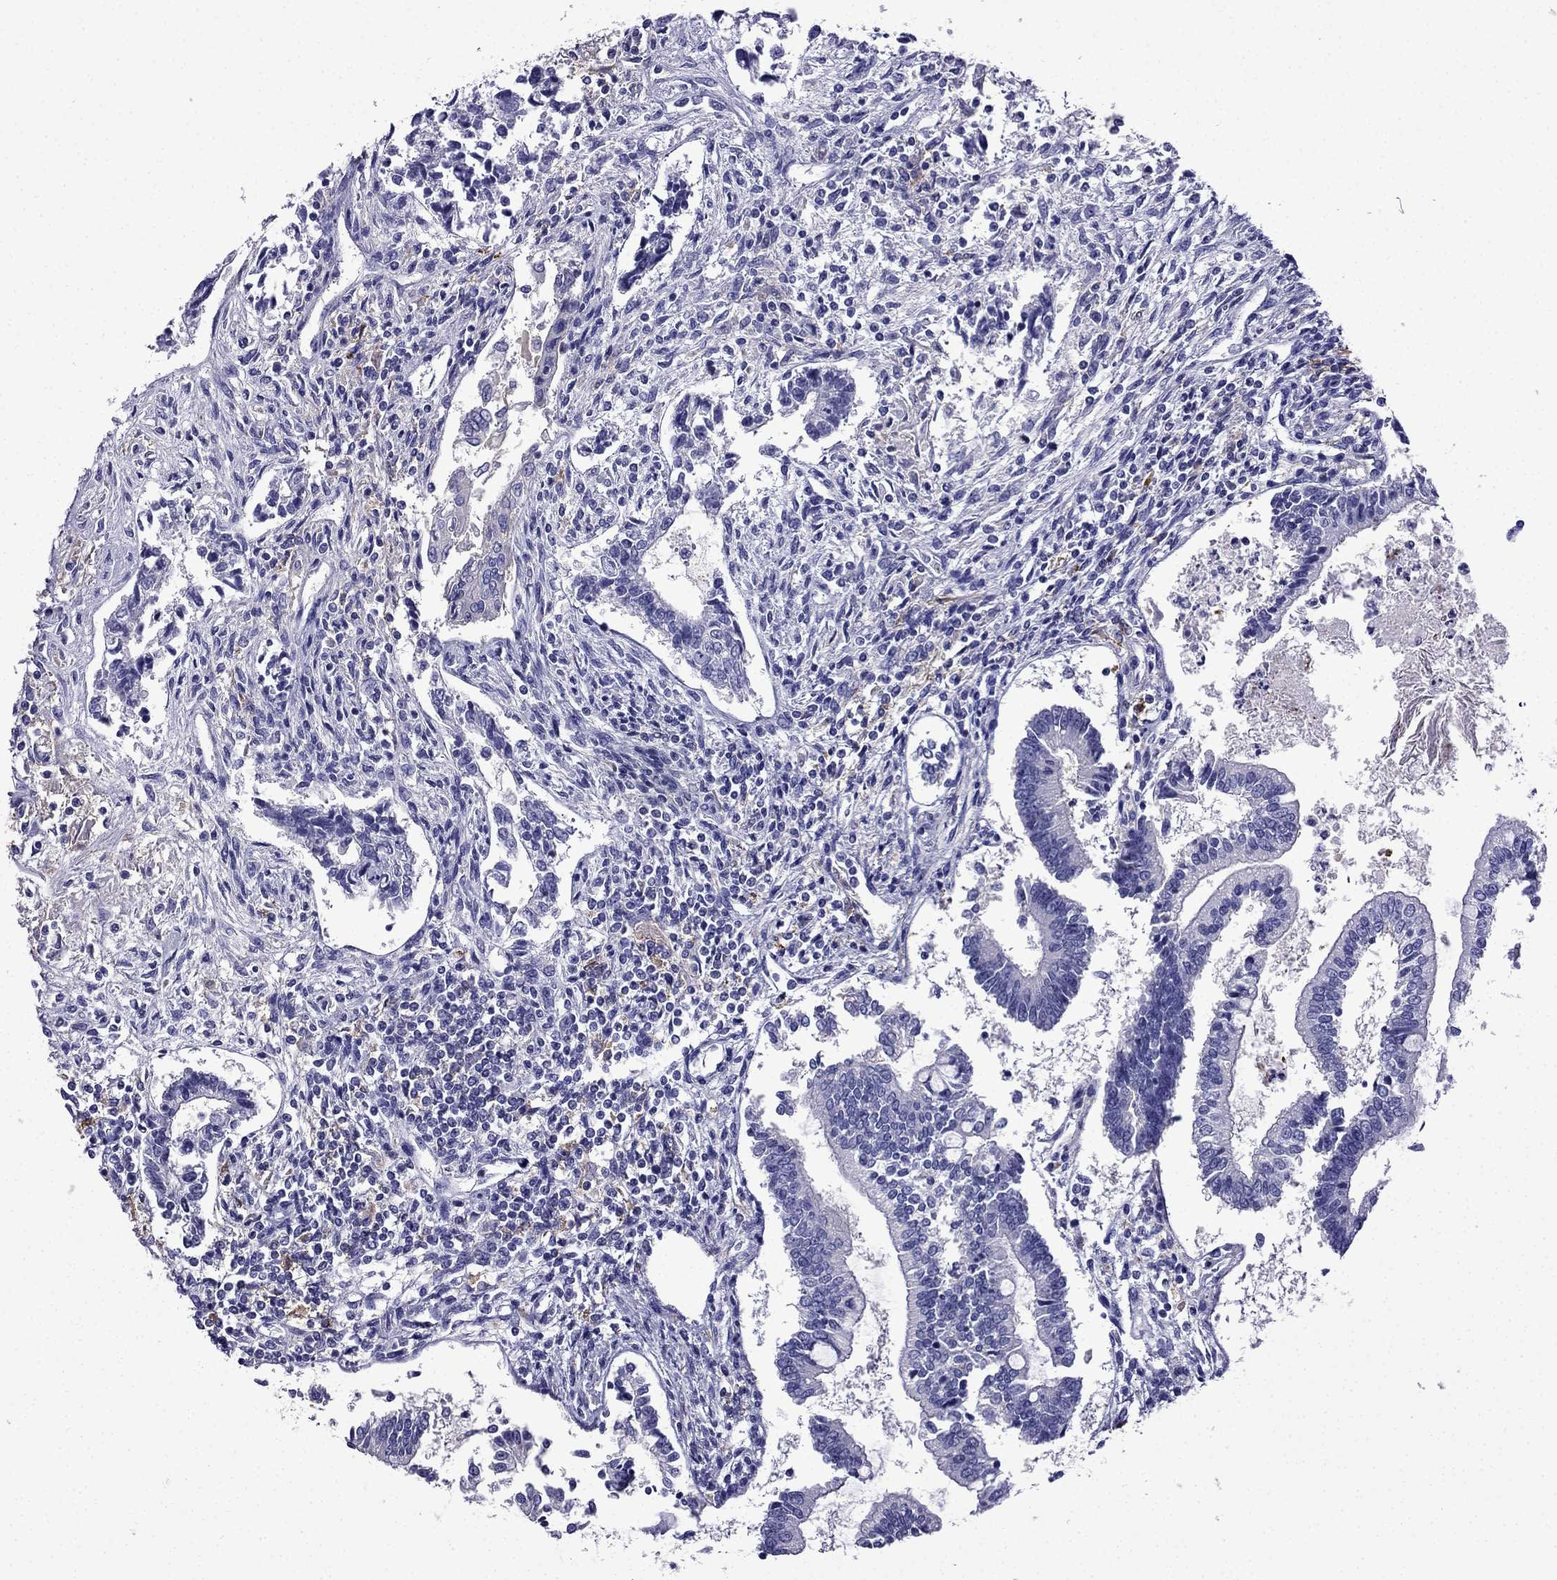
{"staining": {"intensity": "negative", "quantity": "none", "location": "none"}, "tissue": "testis cancer", "cell_type": "Tumor cells", "image_type": "cancer", "snomed": [{"axis": "morphology", "description": "Carcinoma, Embryonal, NOS"}, {"axis": "topography", "description": "Testis"}], "caption": "Protein analysis of embryonal carcinoma (testis) displays no significant expression in tumor cells. The staining is performed using DAB brown chromogen with nuclei counter-stained in using hematoxylin.", "gene": "TSSK4", "patient": {"sex": "male", "age": 37}}